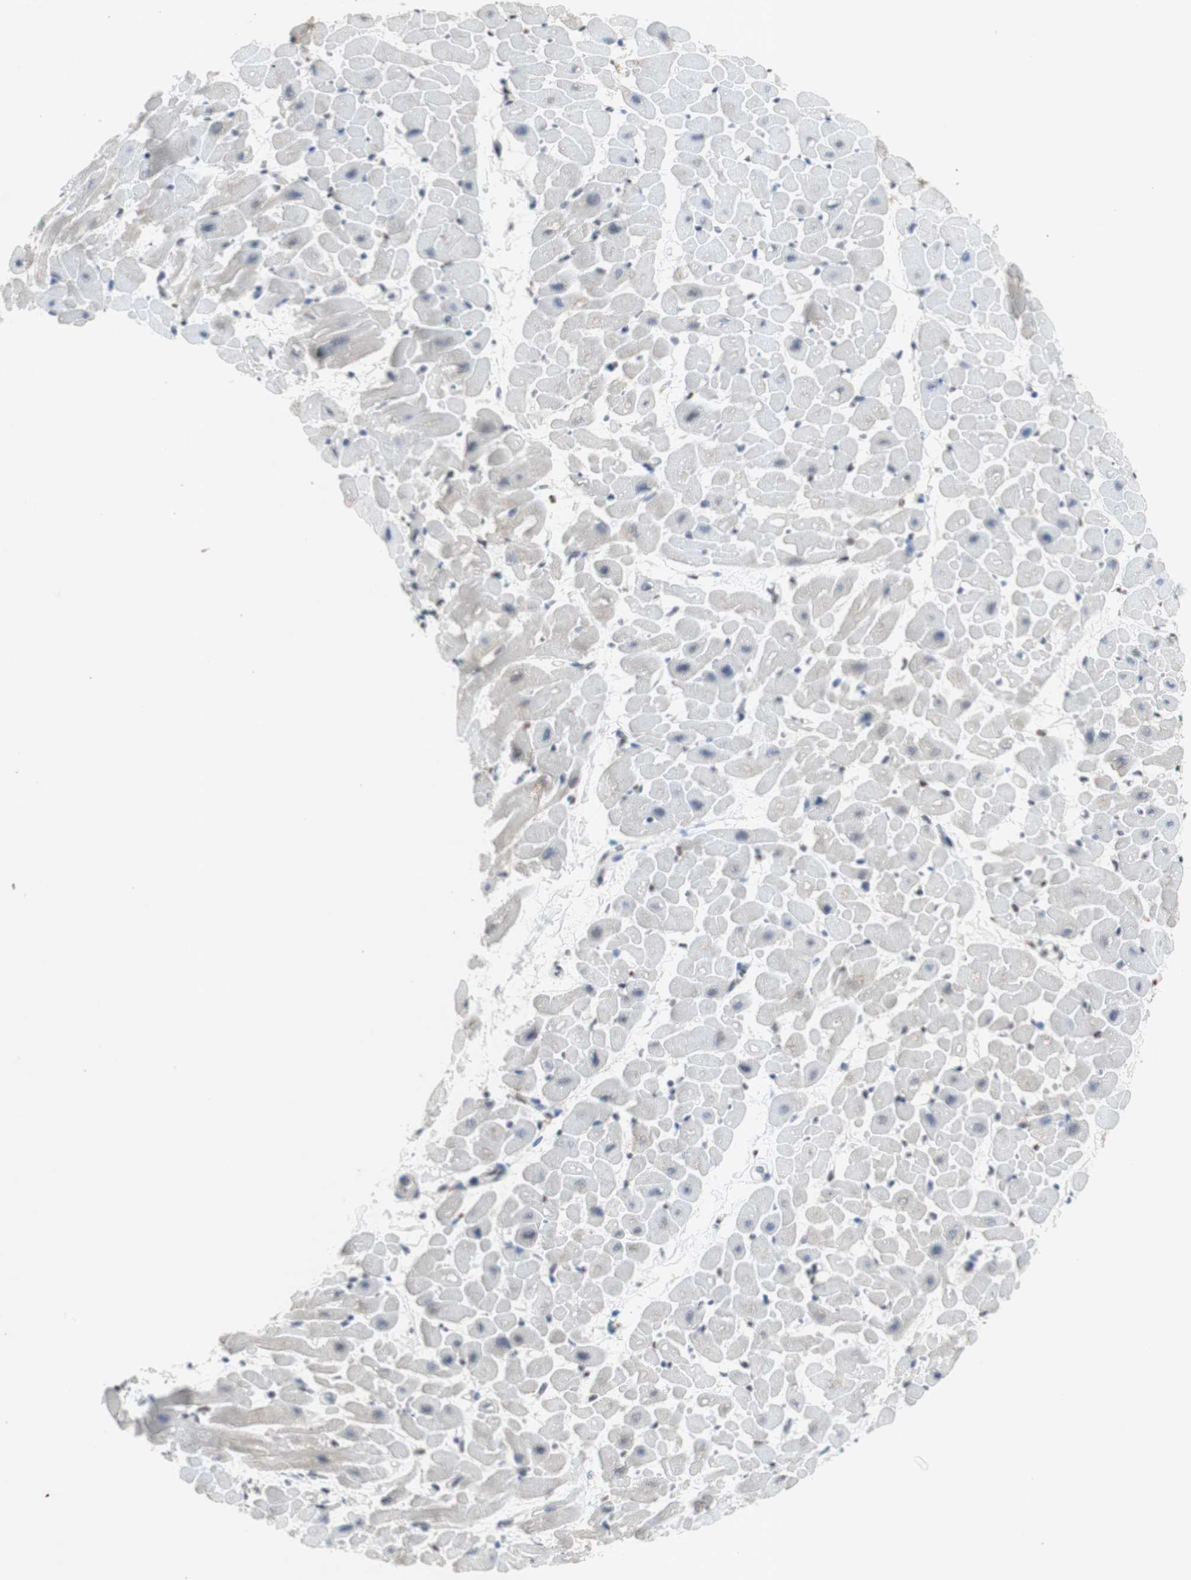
{"staining": {"intensity": "moderate", "quantity": "25%-75%", "location": "nuclear"}, "tissue": "heart muscle", "cell_type": "Cardiomyocytes", "image_type": "normal", "snomed": [{"axis": "morphology", "description": "Normal tissue, NOS"}, {"axis": "topography", "description": "Heart"}], "caption": "Heart muscle stained for a protein (brown) demonstrates moderate nuclear positive positivity in about 25%-75% of cardiomyocytes.", "gene": "SNRPB", "patient": {"sex": "male", "age": 45}}